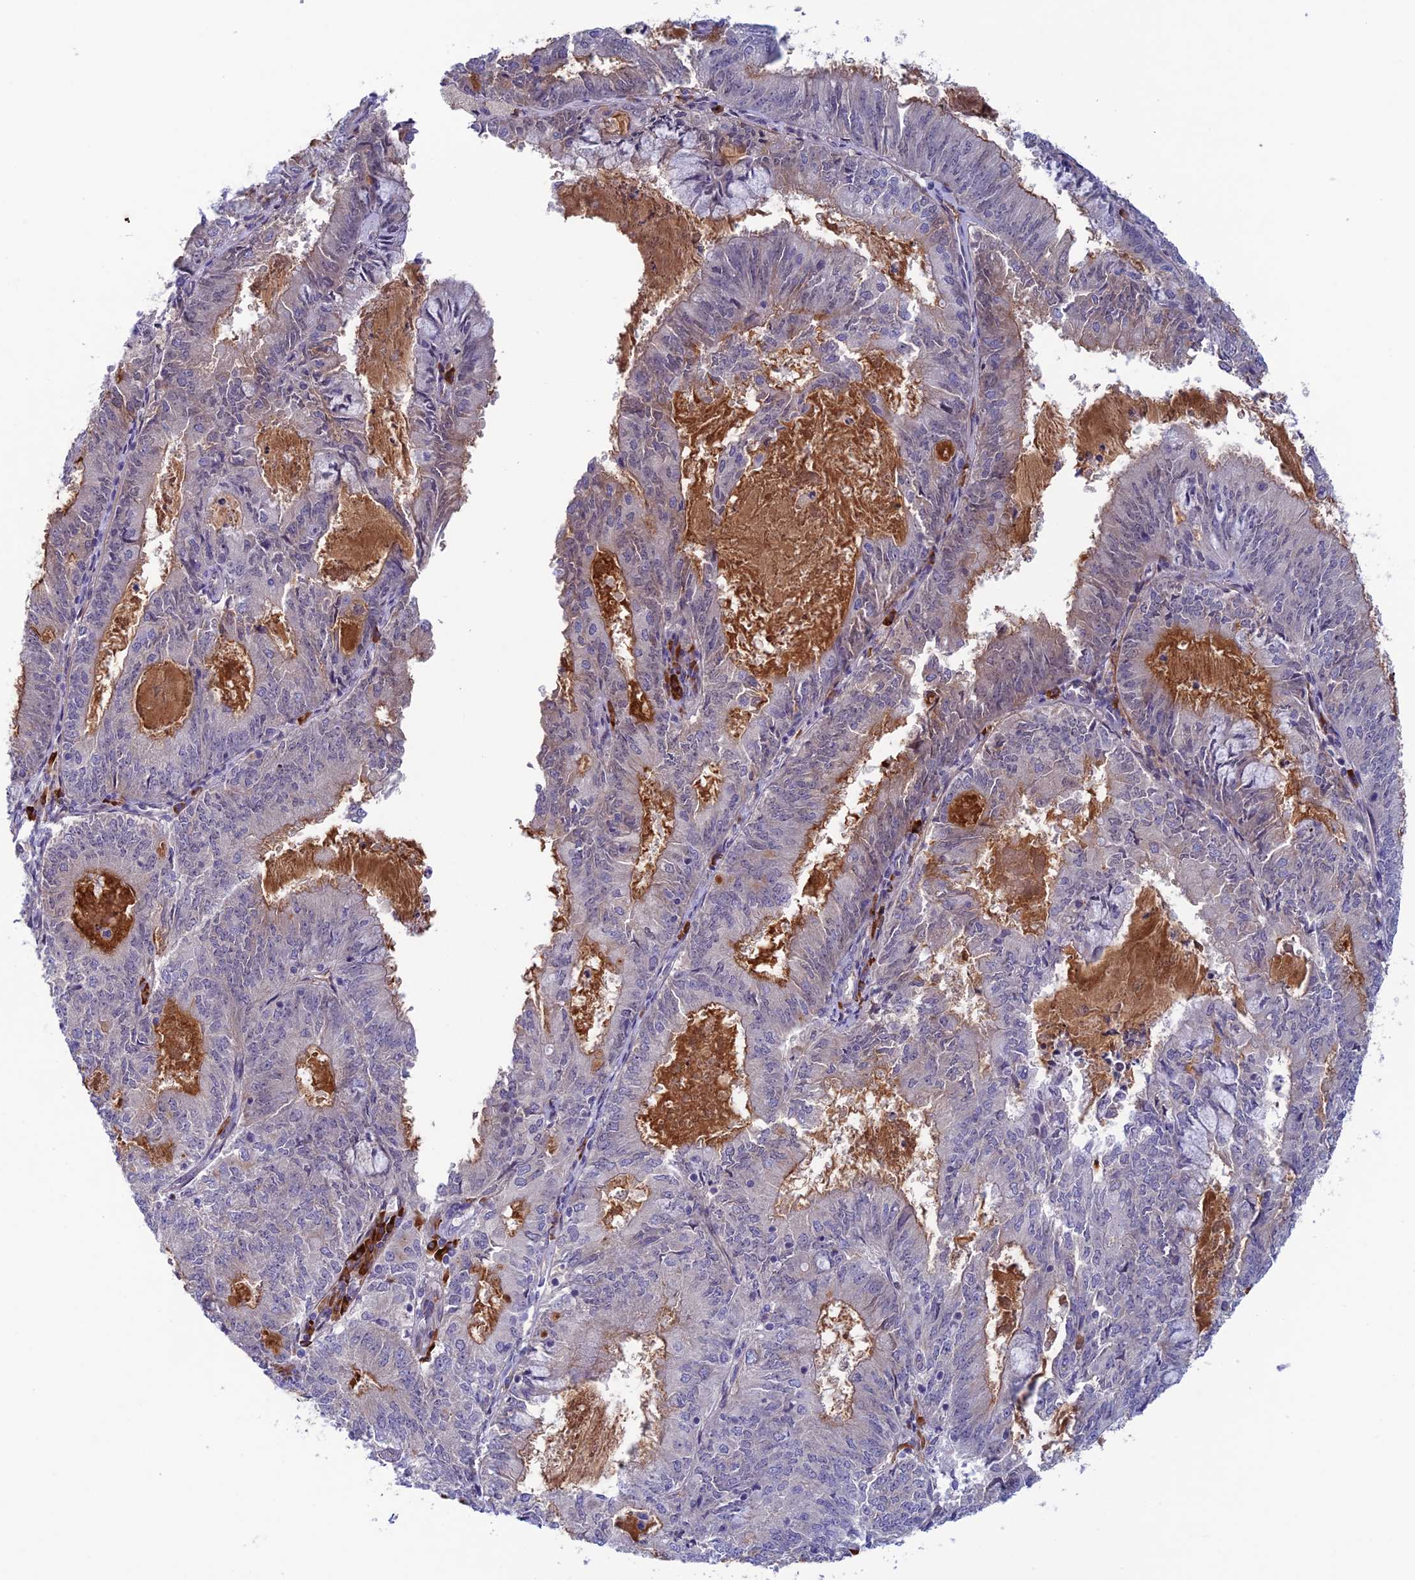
{"staining": {"intensity": "negative", "quantity": "none", "location": "none"}, "tissue": "endometrial cancer", "cell_type": "Tumor cells", "image_type": "cancer", "snomed": [{"axis": "morphology", "description": "Adenocarcinoma, NOS"}, {"axis": "topography", "description": "Endometrium"}], "caption": "Micrograph shows no significant protein expression in tumor cells of adenocarcinoma (endometrial).", "gene": "FKBPL", "patient": {"sex": "female", "age": 57}}